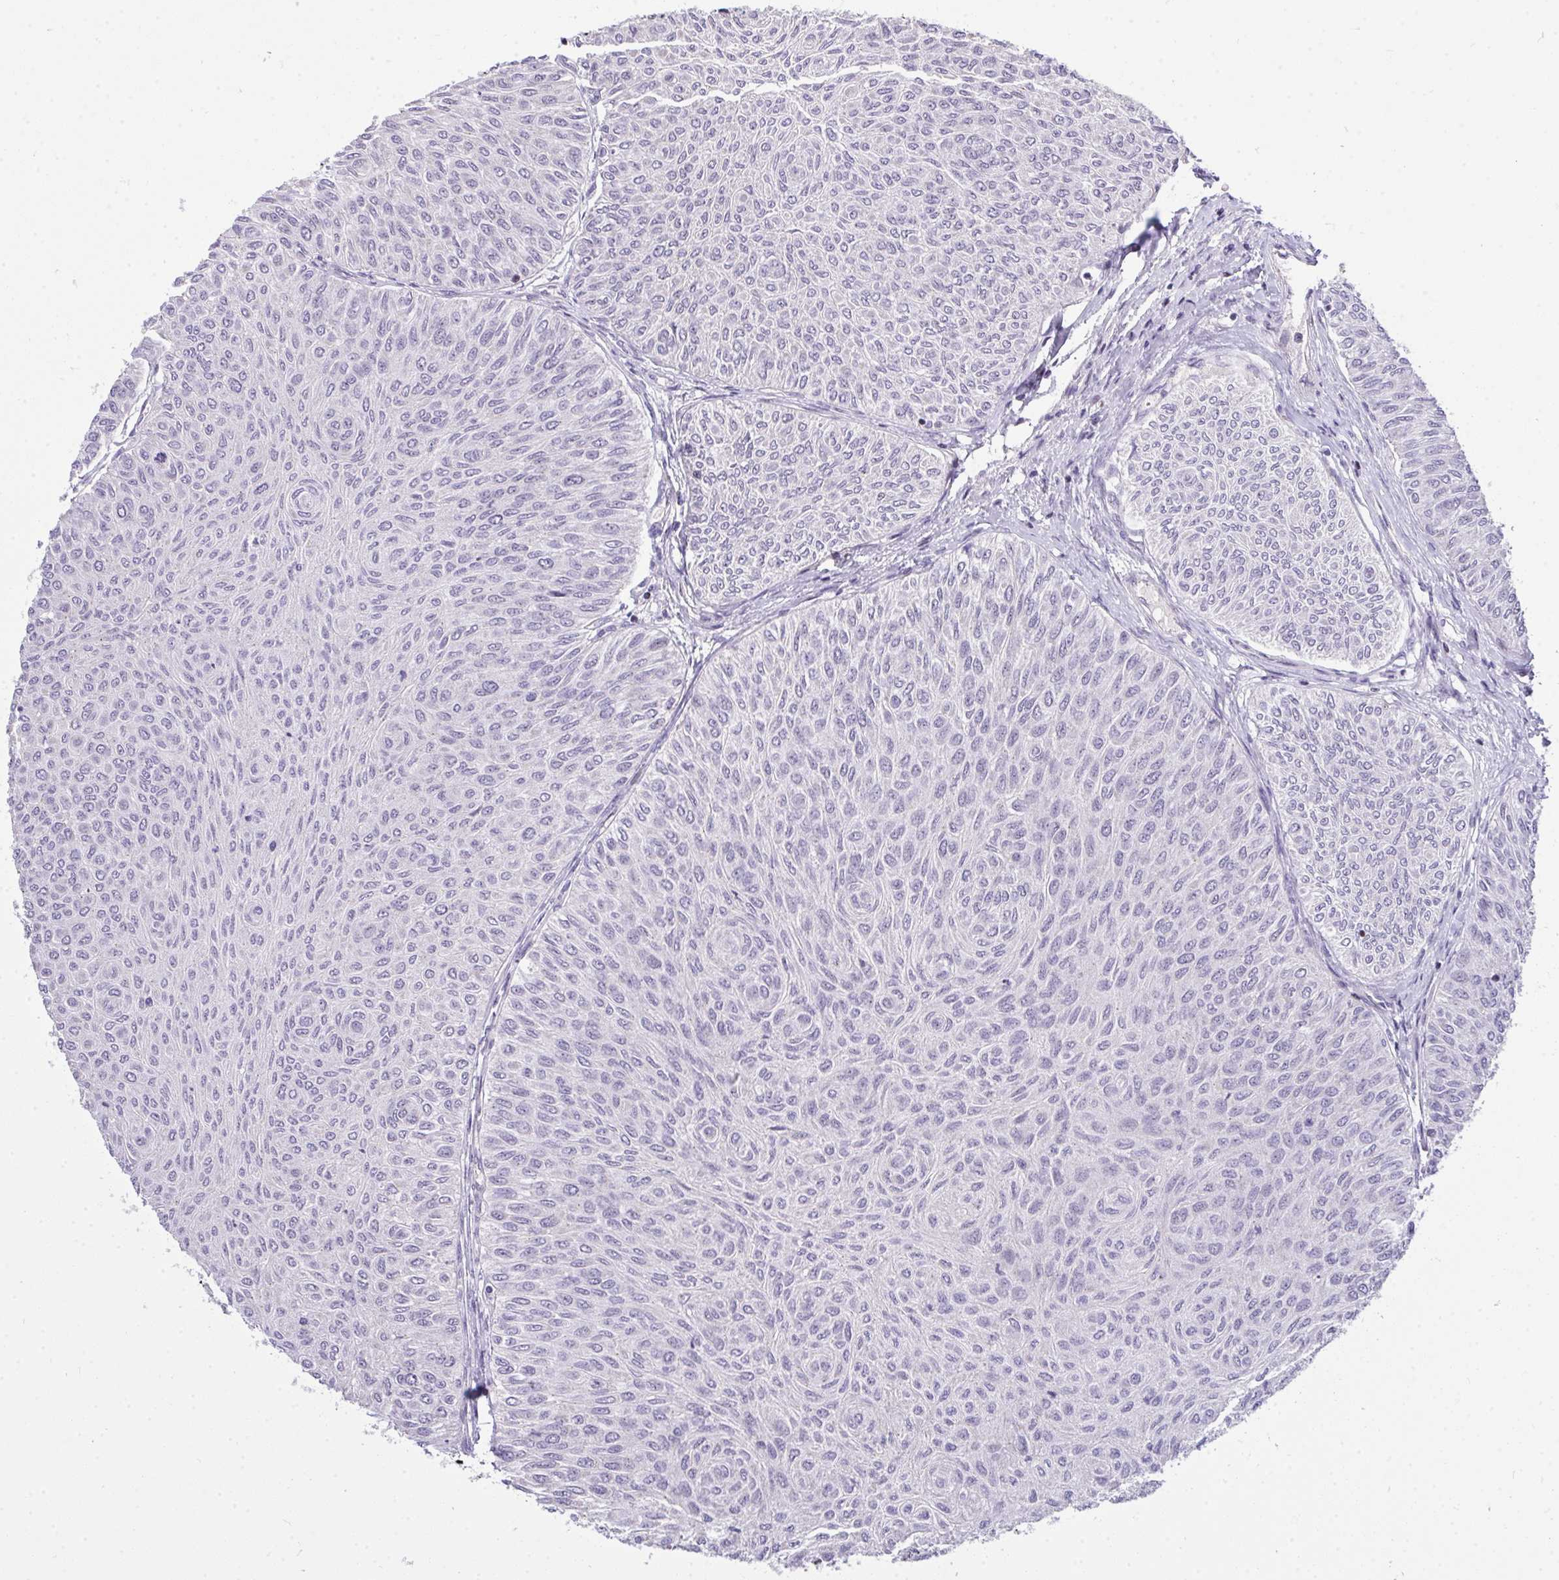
{"staining": {"intensity": "negative", "quantity": "none", "location": "none"}, "tissue": "urothelial cancer", "cell_type": "Tumor cells", "image_type": "cancer", "snomed": [{"axis": "morphology", "description": "Urothelial carcinoma, Low grade"}, {"axis": "topography", "description": "Urinary bladder"}], "caption": "This is a photomicrograph of immunohistochemistry (IHC) staining of urothelial cancer, which shows no positivity in tumor cells.", "gene": "PLPPR3", "patient": {"sex": "male", "age": 78}}